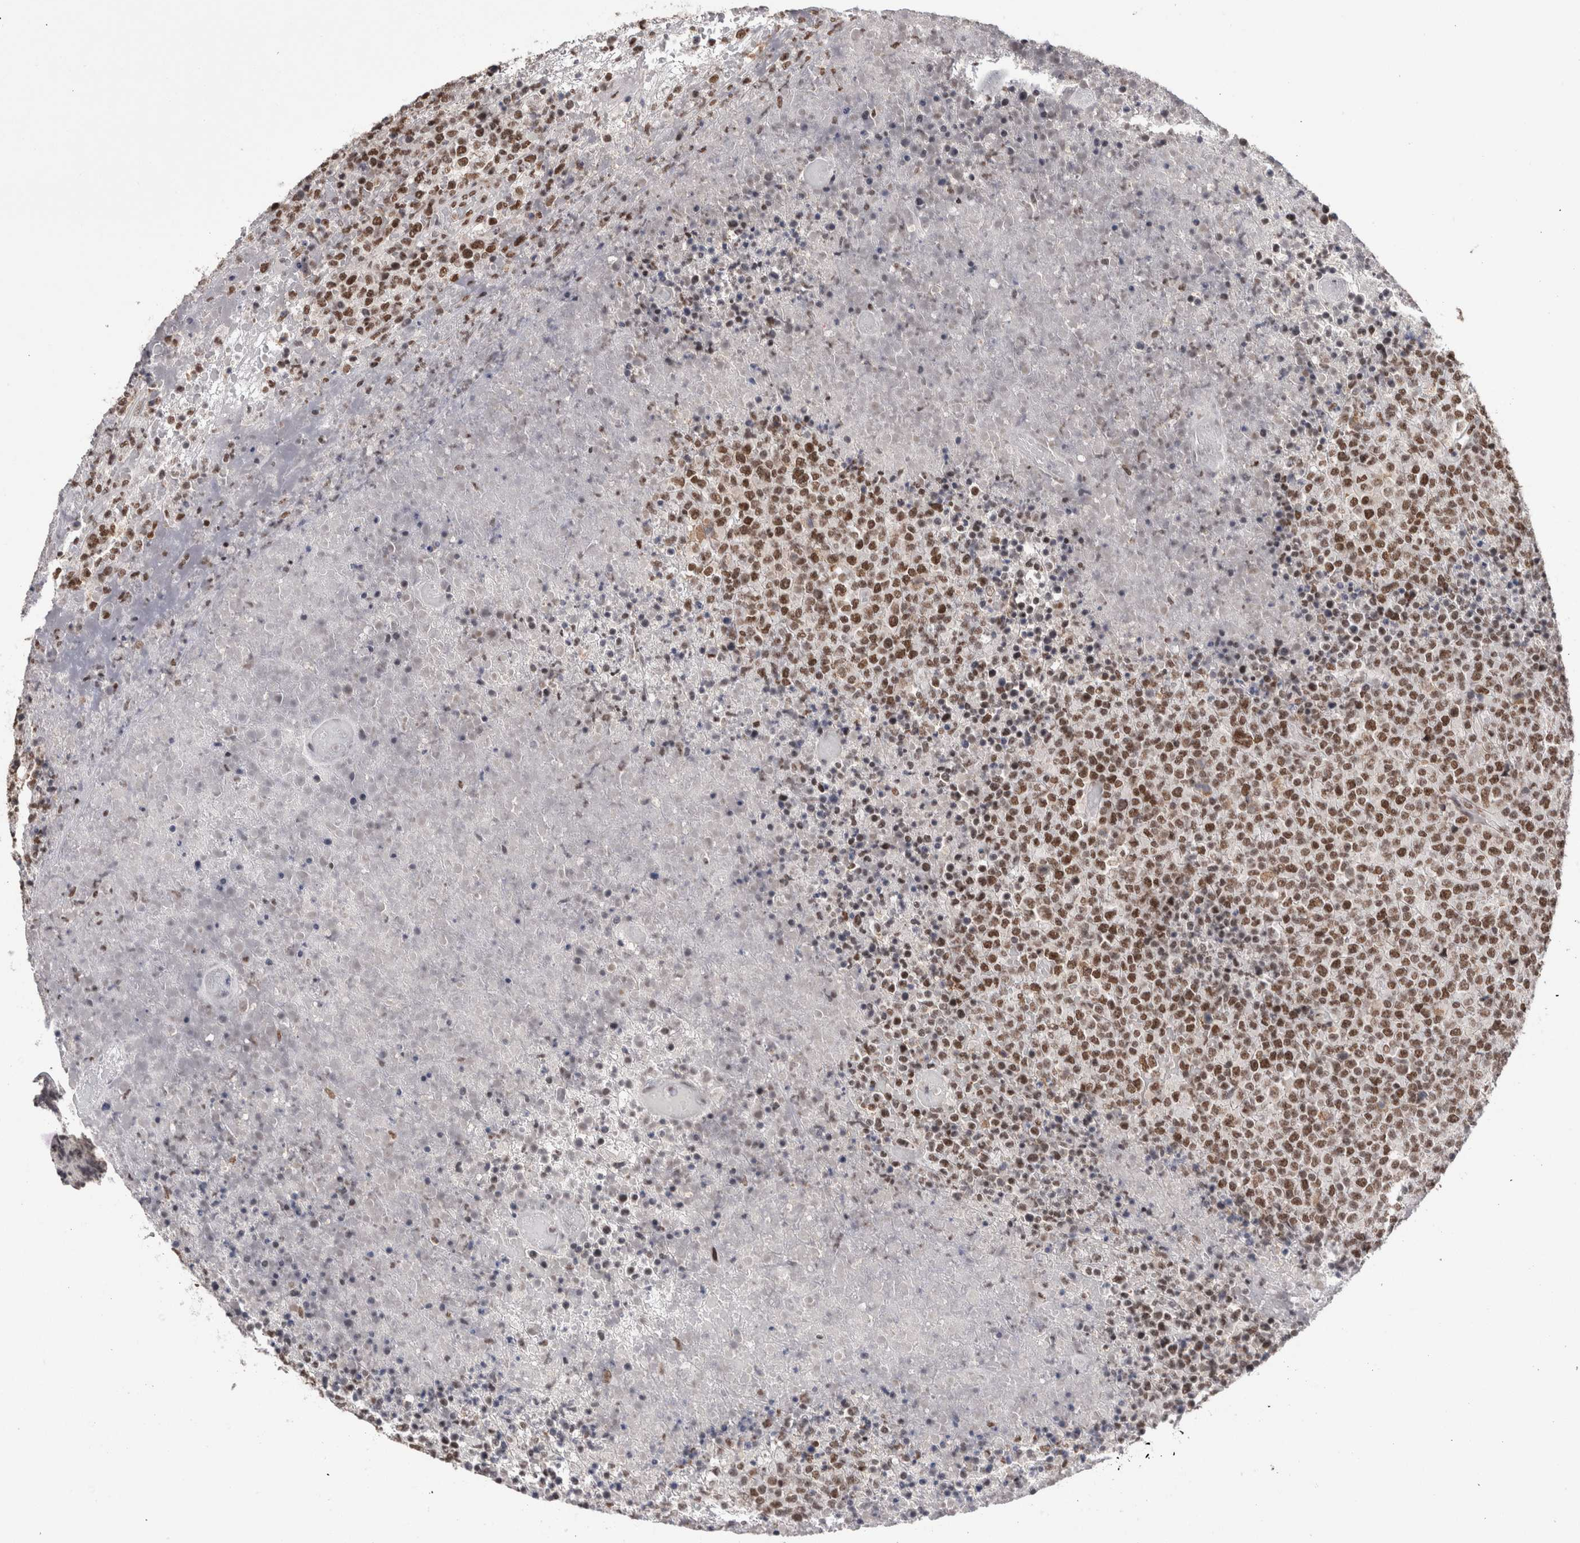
{"staining": {"intensity": "moderate", "quantity": ">75%", "location": "nuclear"}, "tissue": "lymphoma", "cell_type": "Tumor cells", "image_type": "cancer", "snomed": [{"axis": "morphology", "description": "Malignant lymphoma, non-Hodgkin's type, High grade"}, {"axis": "topography", "description": "Lymph node"}], "caption": "Protein staining of malignant lymphoma, non-Hodgkin's type (high-grade) tissue demonstrates moderate nuclear staining in about >75% of tumor cells.", "gene": "SMC1A", "patient": {"sex": "male", "age": 13}}